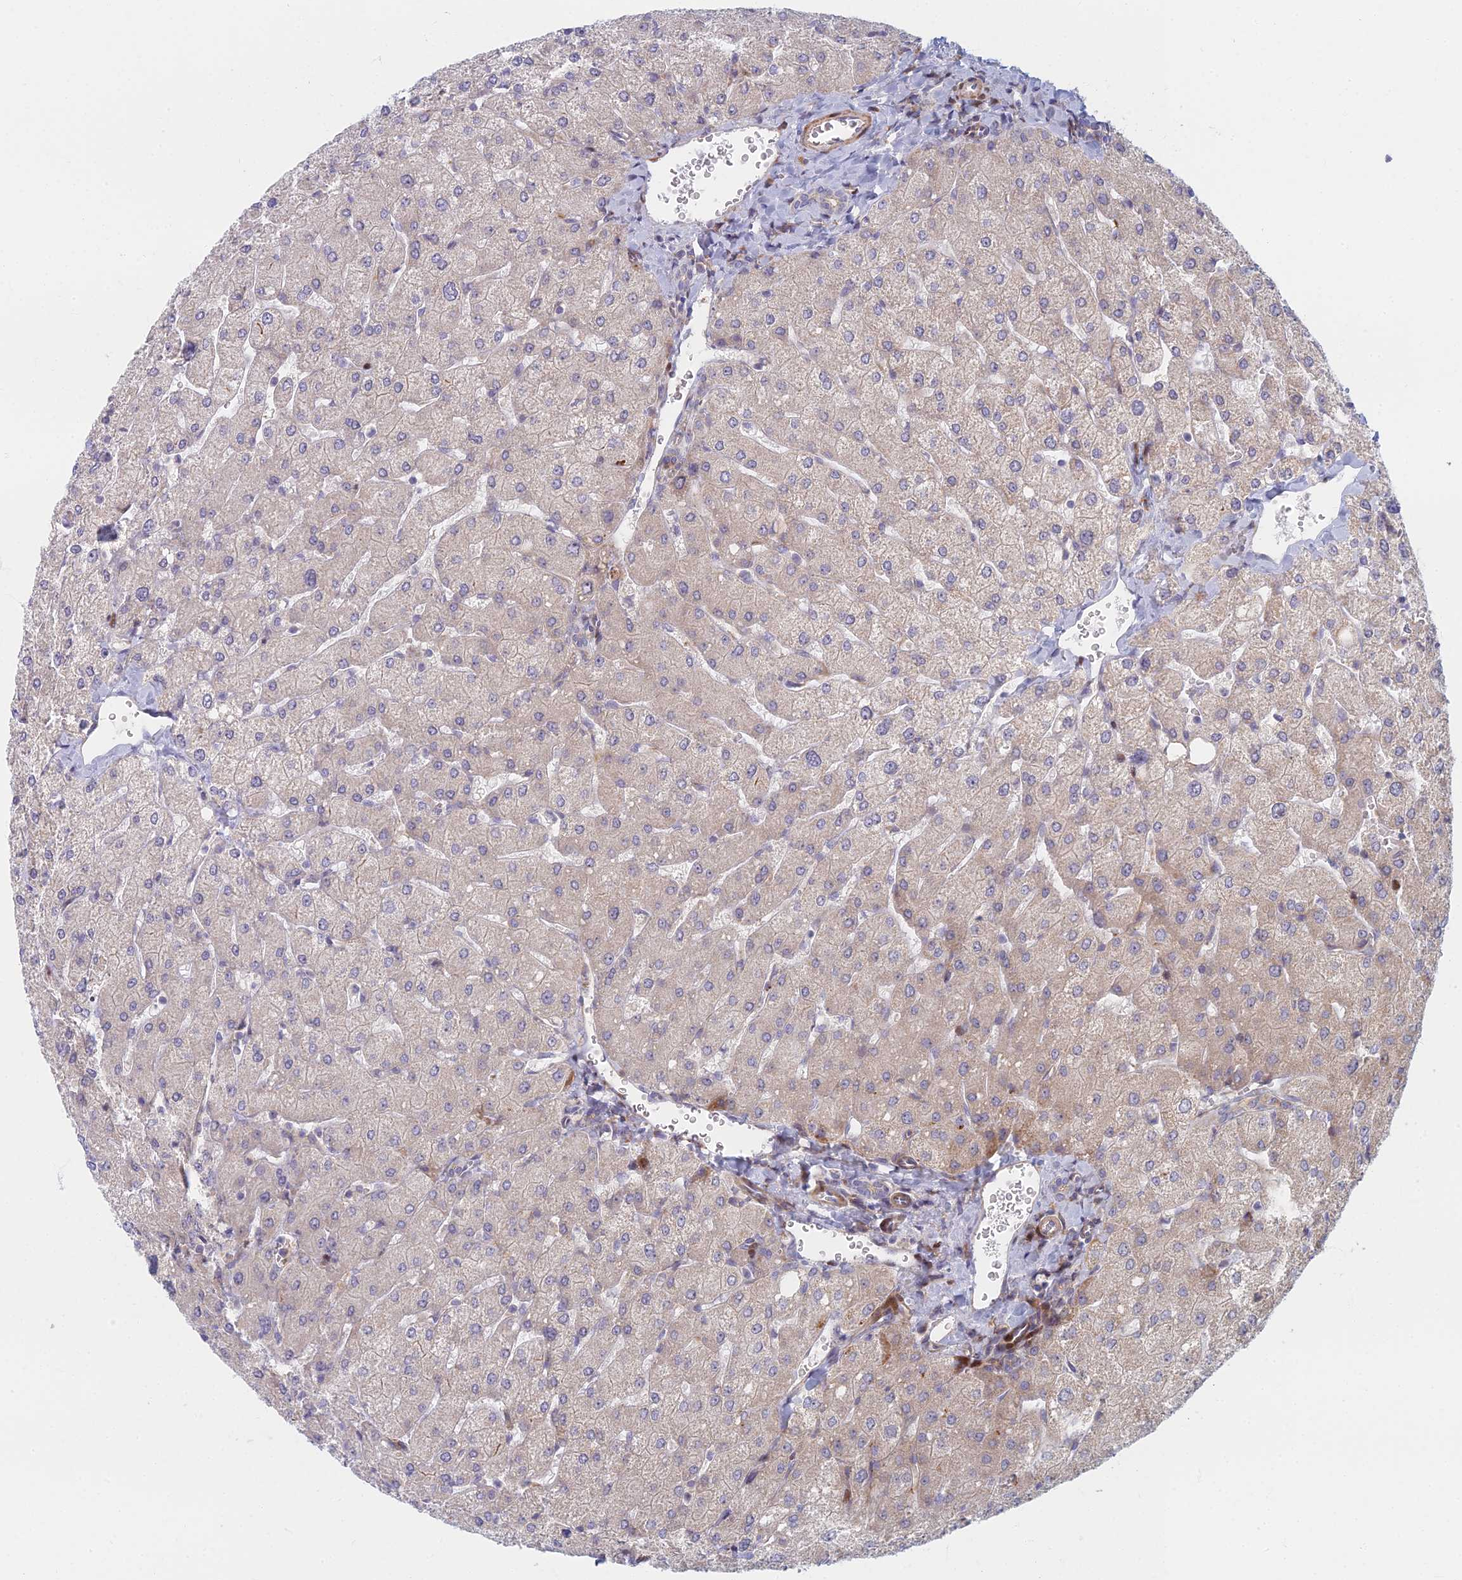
{"staining": {"intensity": "negative", "quantity": "none", "location": "none"}, "tissue": "liver", "cell_type": "Cholangiocytes", "image_type": "normal", "snomed": [{"axis": "morphology", "description": "Normal tissue, NOS"}, {"axis": "topography", "description": "Liver"}], "caption": "This is an immunohistochemistry (IHC) histopathology image of benign liver. There is no positivity in cholangiocytes.", "gene": "C15orf40", "patient": {"sex": "male", "age": 55}}